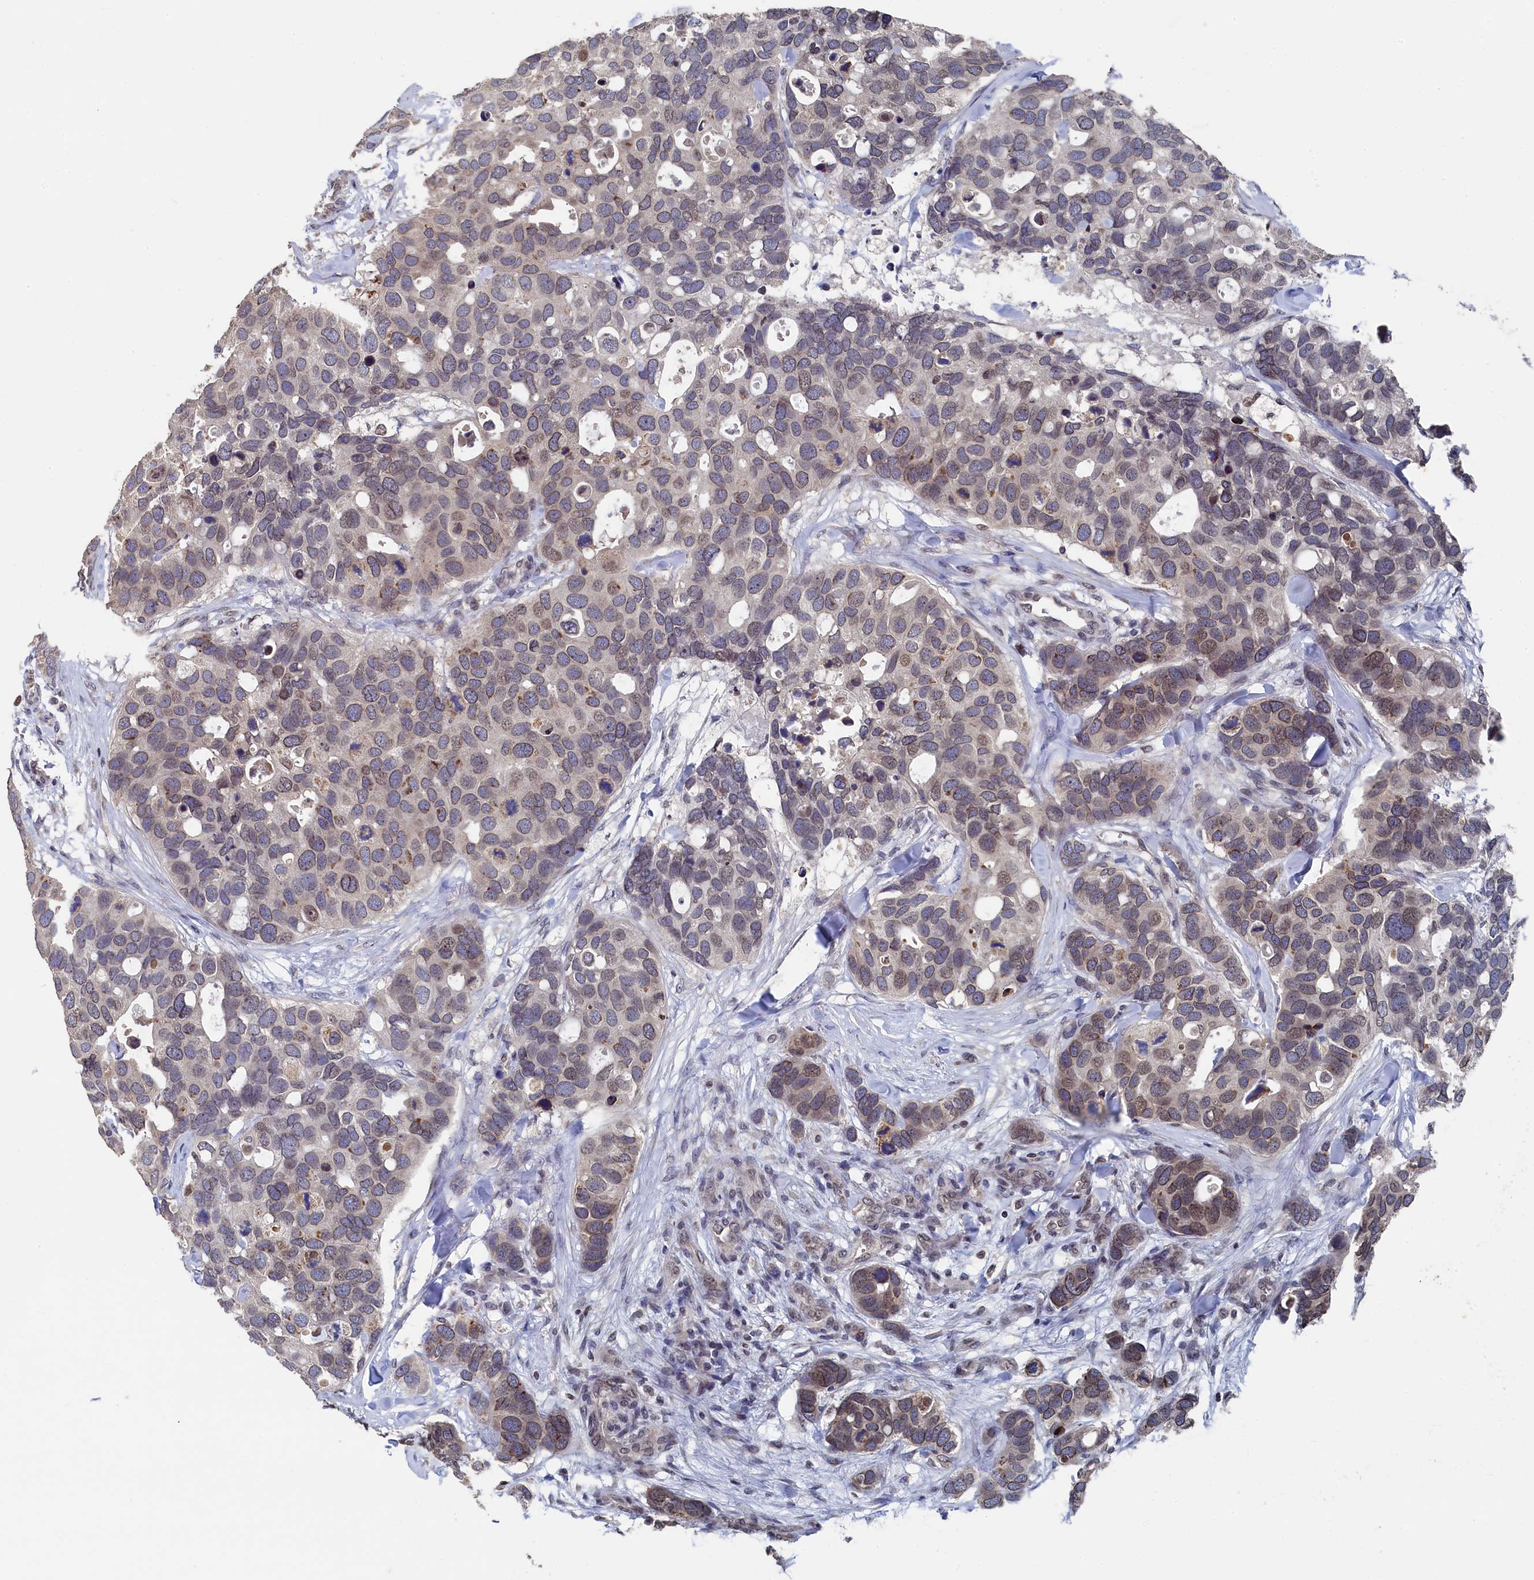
{"staining": {"intensity": "moderate", "quantity": ">75%", "location": "cytoplasmic/membranous,nuclear"}, "tissue": "breast cancer", "cell_type": "Tumor cells", "image_type": "cancer", "snomed": [{"axis": "morphology", "description": "Duct carcinoma"}, {"axis": "topography", "description": "Breast"}], "caption": "IHC image of human breast cancer stained for a protein (brown), which exhibits medium levels of moderate cytoplasmic/membranous and nuclear positivity in about >75% of tumor cells.", "gene": "ANKEF1", "patient": {"sex": "female", "age": 83}}